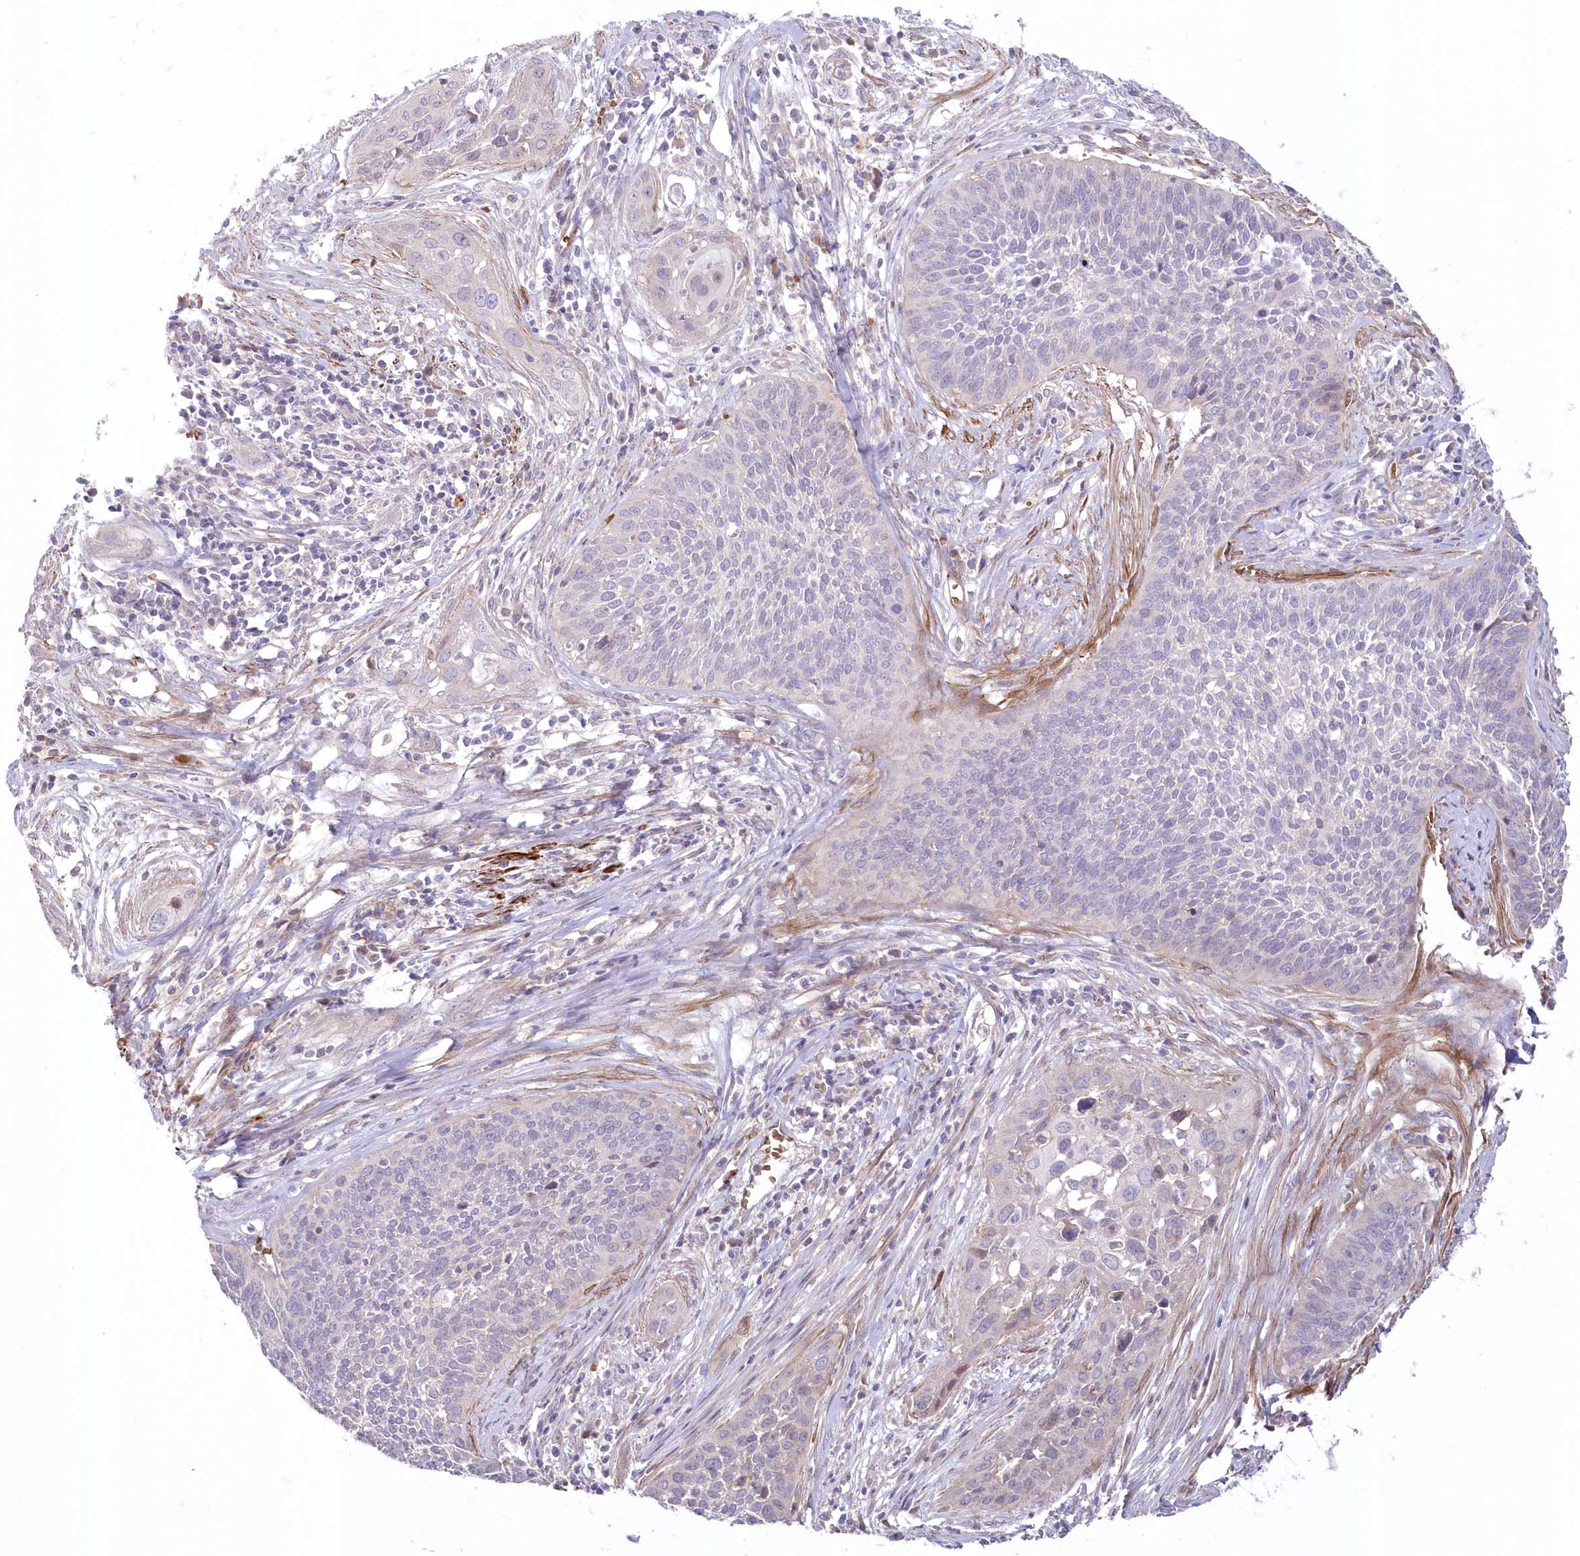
{"staining": {"intensity": "negative", "quantity": "none", "location": "none"}, "tissue": "cervical cancer", "cell_type": "Tumor cells", "image_type": "cancer", "snomed": [{"axis": "morphology", "description": "Squamous cell carcinoma, NOS"}, {"axis": "topography", "description": "Cervix"}], "caption": "Tumor cells are negative for protein expression in human cervical cancer.", "gene": "SERINC1", "patient": {"sex": "female", "age": 34}}